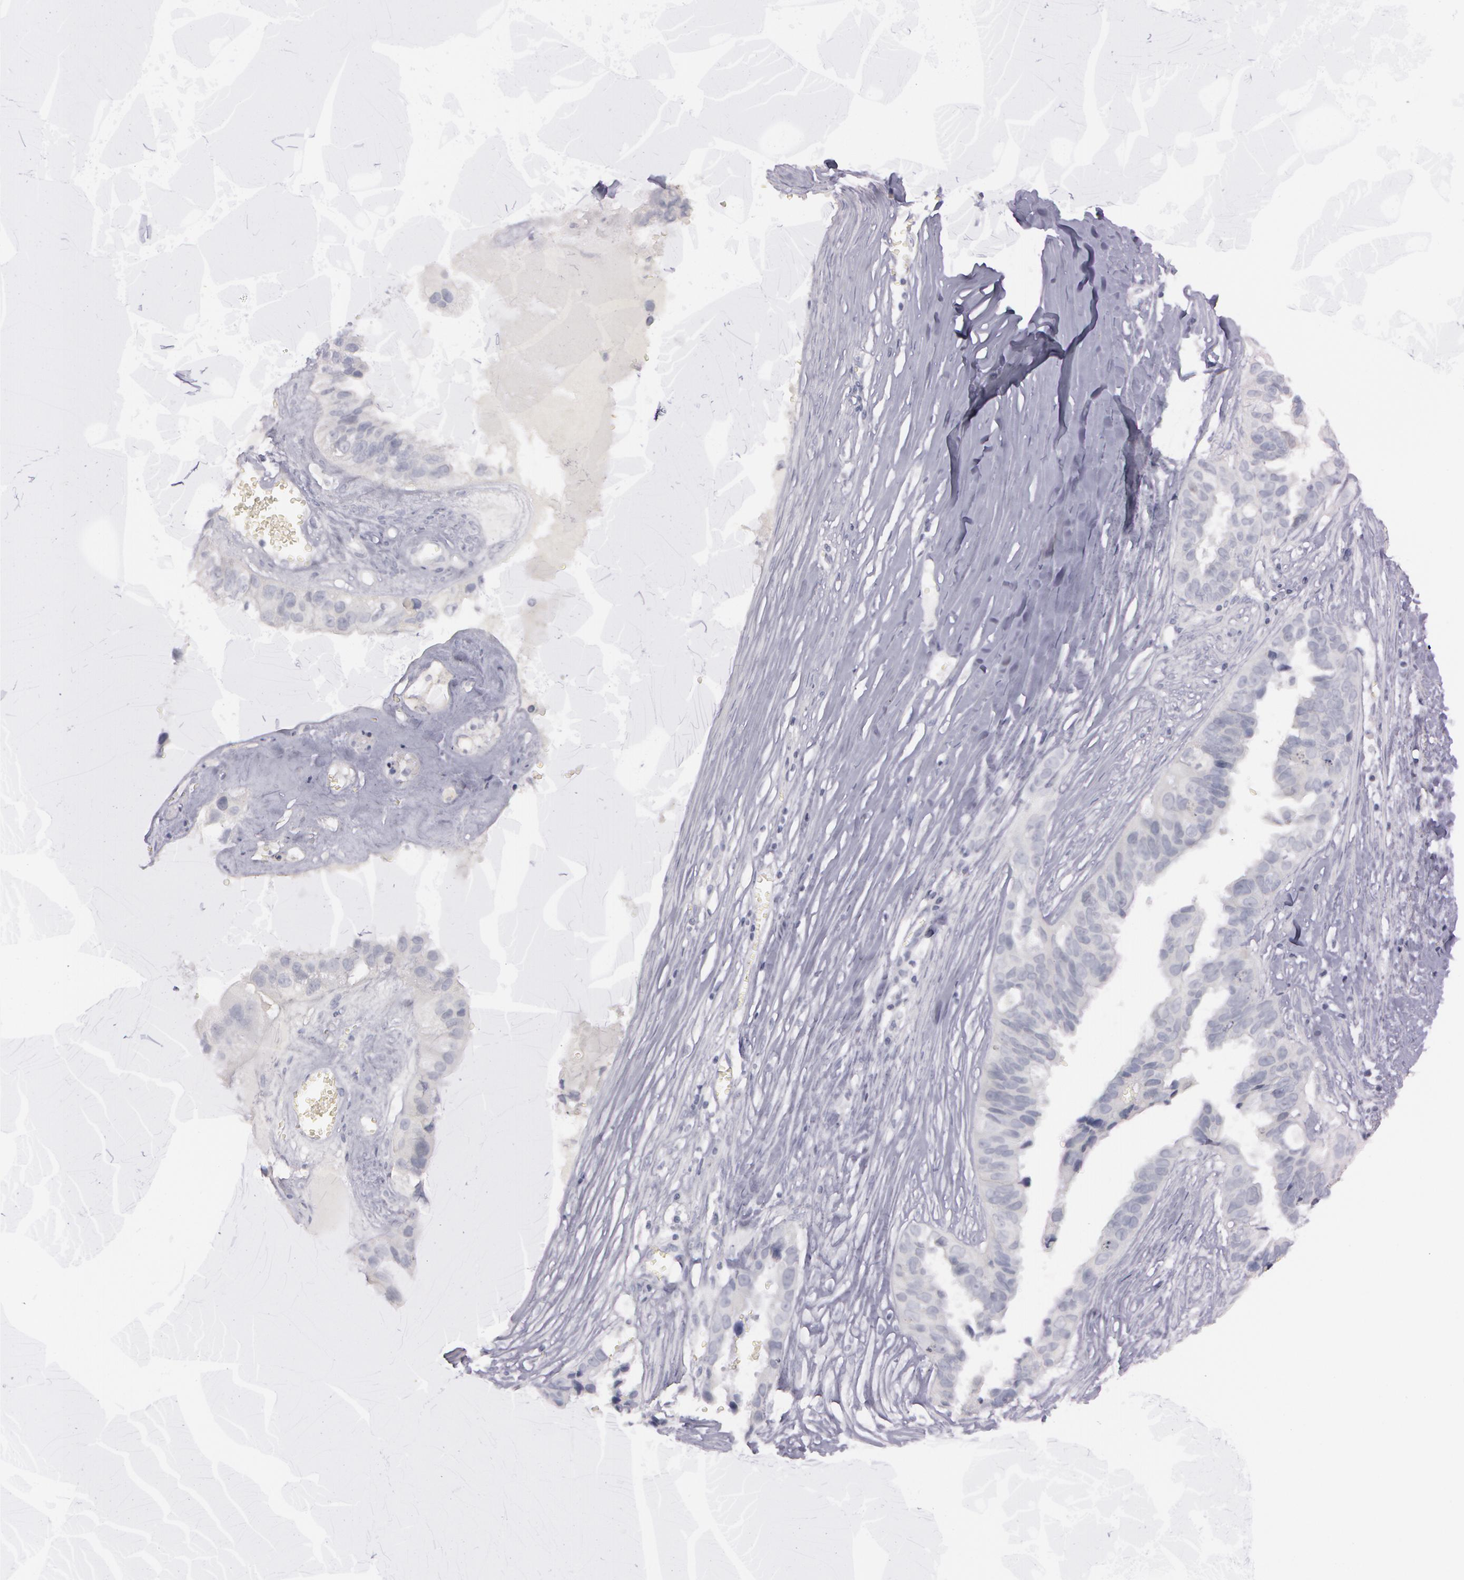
{"staining": {"intensity": "negative", "quantity": "none", "location": "none"}, "tissue": "ovarian cancer", "cell_type": "Tumor cells", "image_type": "cancer", "snomed": [{"axis": "morphology", "description": "Carcinoma, endometroid"}, {"axis": "topography", "description": "Ovary"}], "caption": "Immunohistochemistry (IHC) micrograph of neoplastic tissue: ovarian cancer stained with DAB shows no significant protein positivity in tumor cells.", "gene": "IL1RN", "patient": {"sex": "female", "age": 85}}